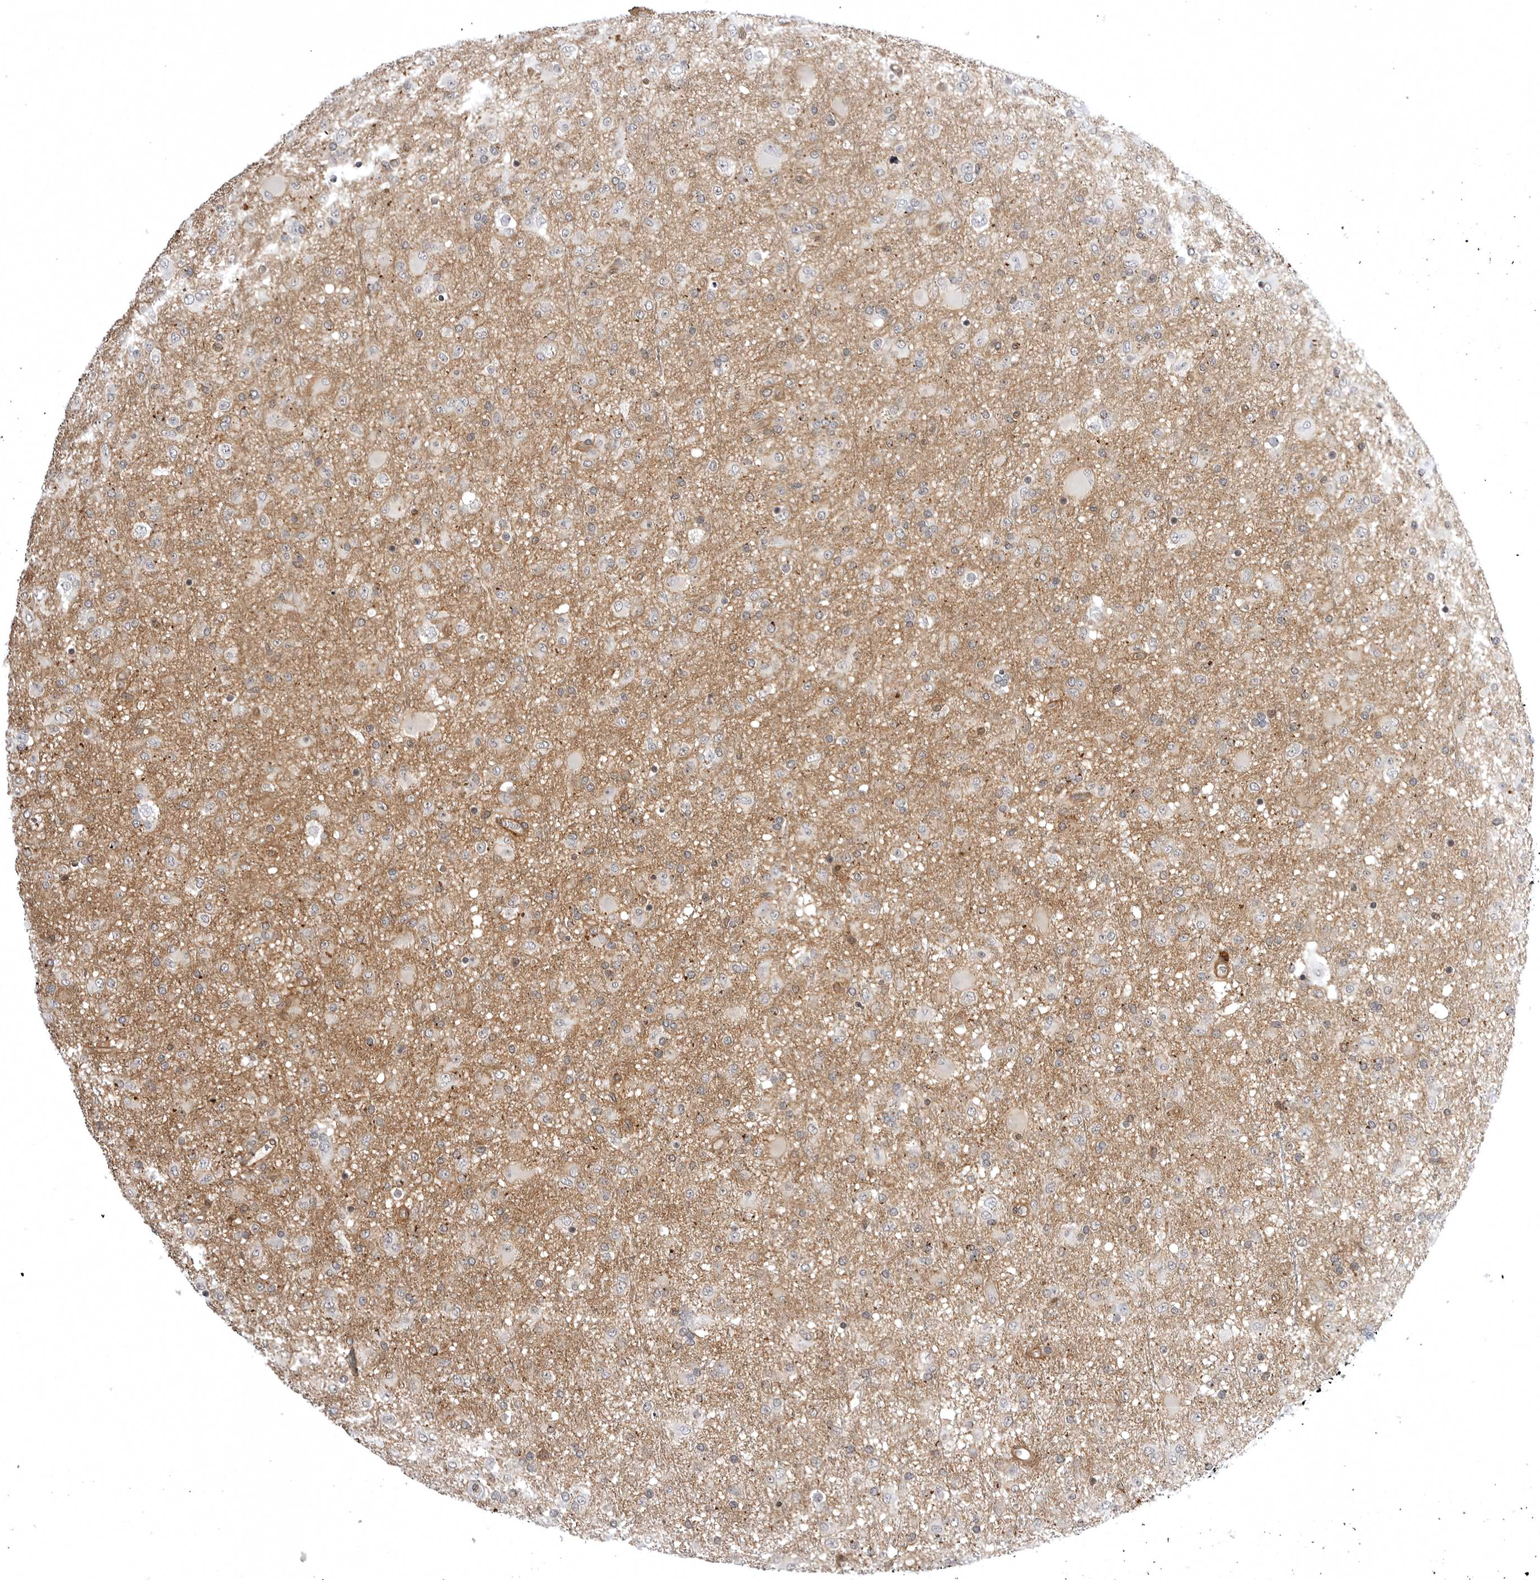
{"staining": {"intensity": "negative", "quantity": "none", "location": "none"}, "tissue": "glioma", "cell_type": "Tumor cells", "image_type": "cancer", "snomed": [{"axis": "morphology", "description": "Glioma, malignant, Low grade"}, {"axis": "topography", "description": "Brain"}], "caption": "Immunohistochemistry (IHC) micrograph of glioma stained for a protein (brown), which reveals no positivity in tumor cells.", "gene": "ARL5A", "patient": {"sex": "male", "age": 65}}